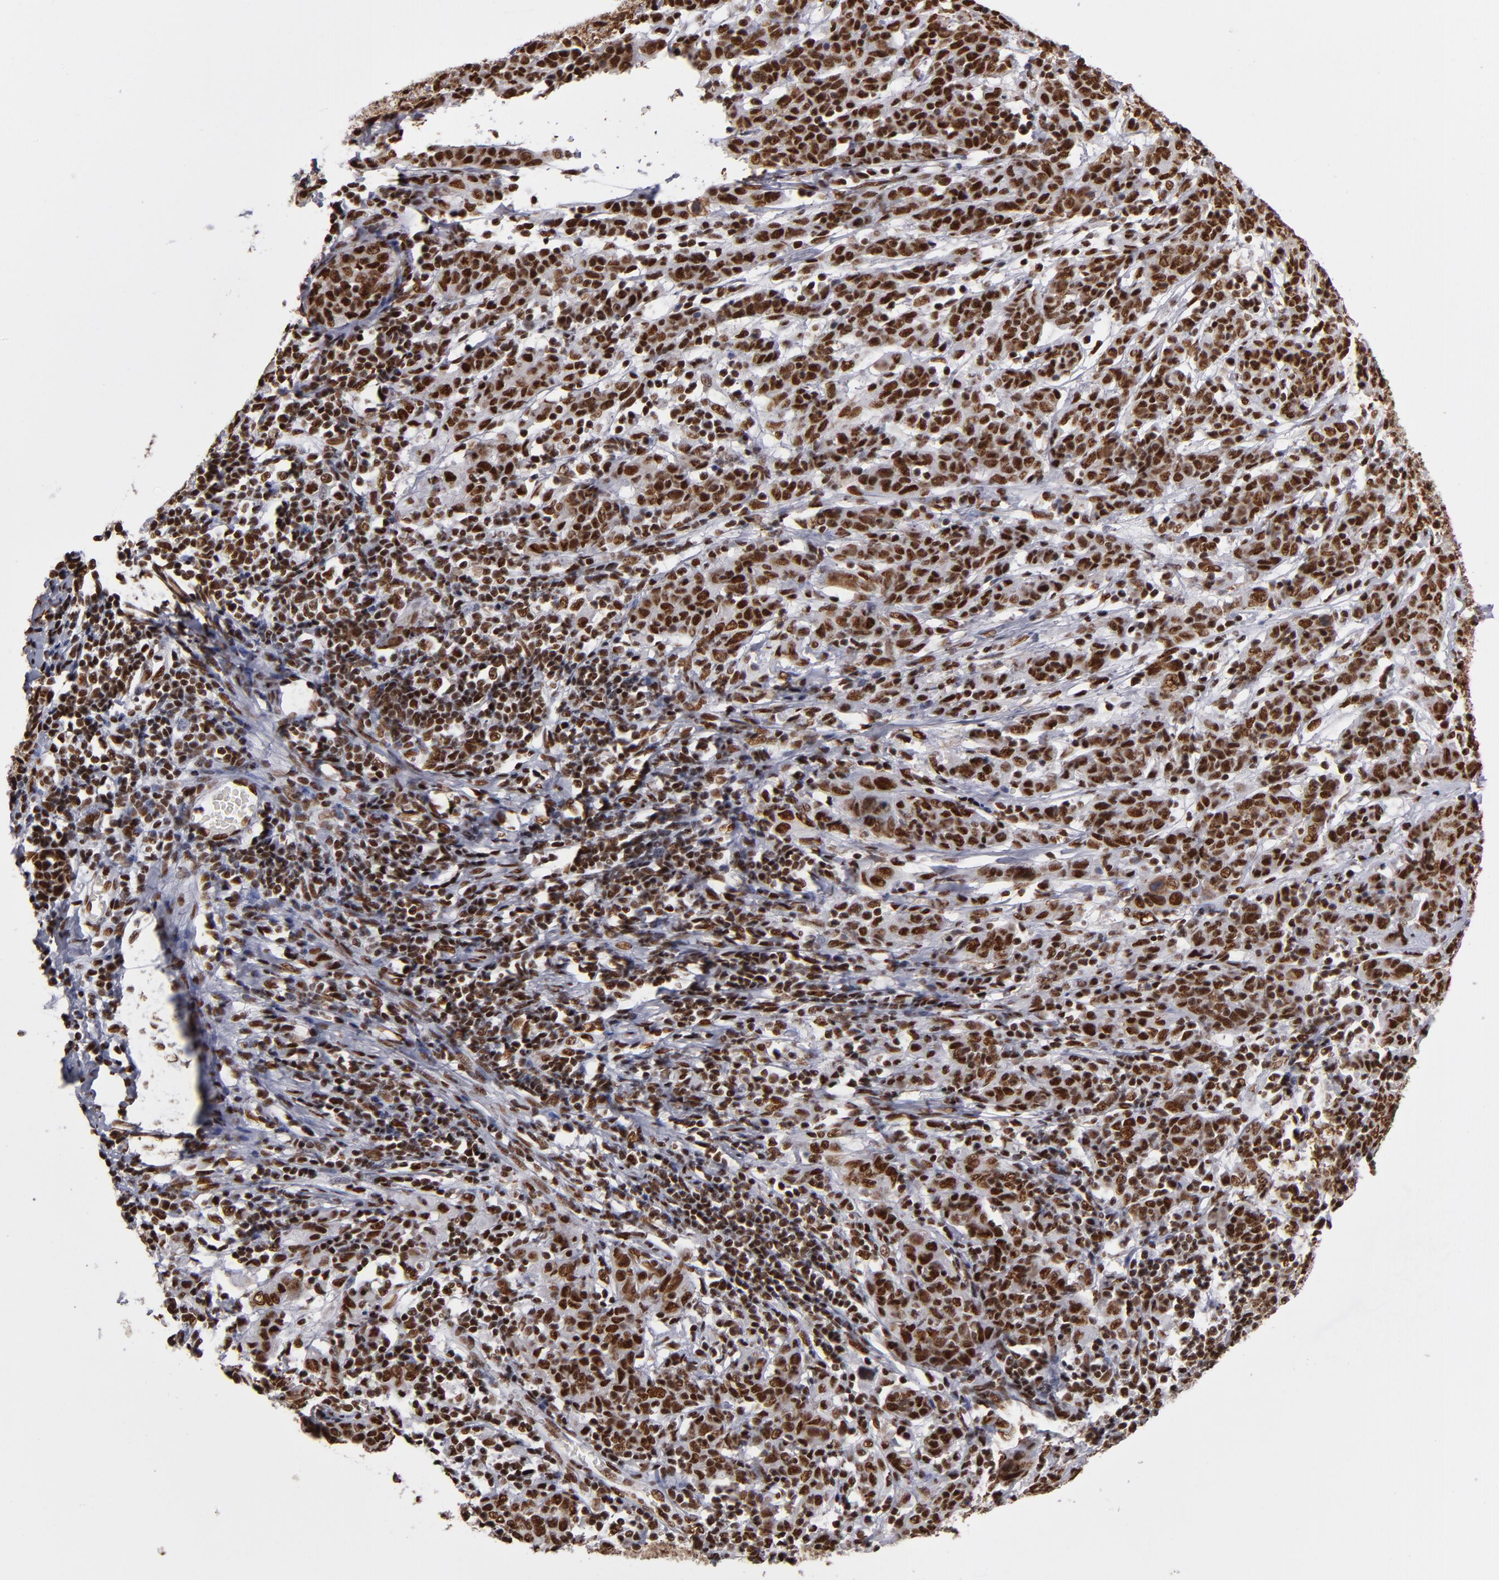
{"staining": {"intensity": "strong", "quantity": ">75%", "location": "nuclear"}, "tissue": "cervical cancer", "cell_type": "Tumor cells", "image_type": "cancer", "snomed": [{"axis": "morphology", "description": "Normal tissue, NOS"}, {"axis": "morphology", "description": "Squamous cell carcinoma, NOS"}, {"axis": "topography", "description": "Cervix"}], "caption": "Squamous cell carcinoma (cervical) stained with a protein marker demonstrates strong staining in tumor cells.", "gene": "MRE11", "patient": {"sex": "female", "age": 67}}